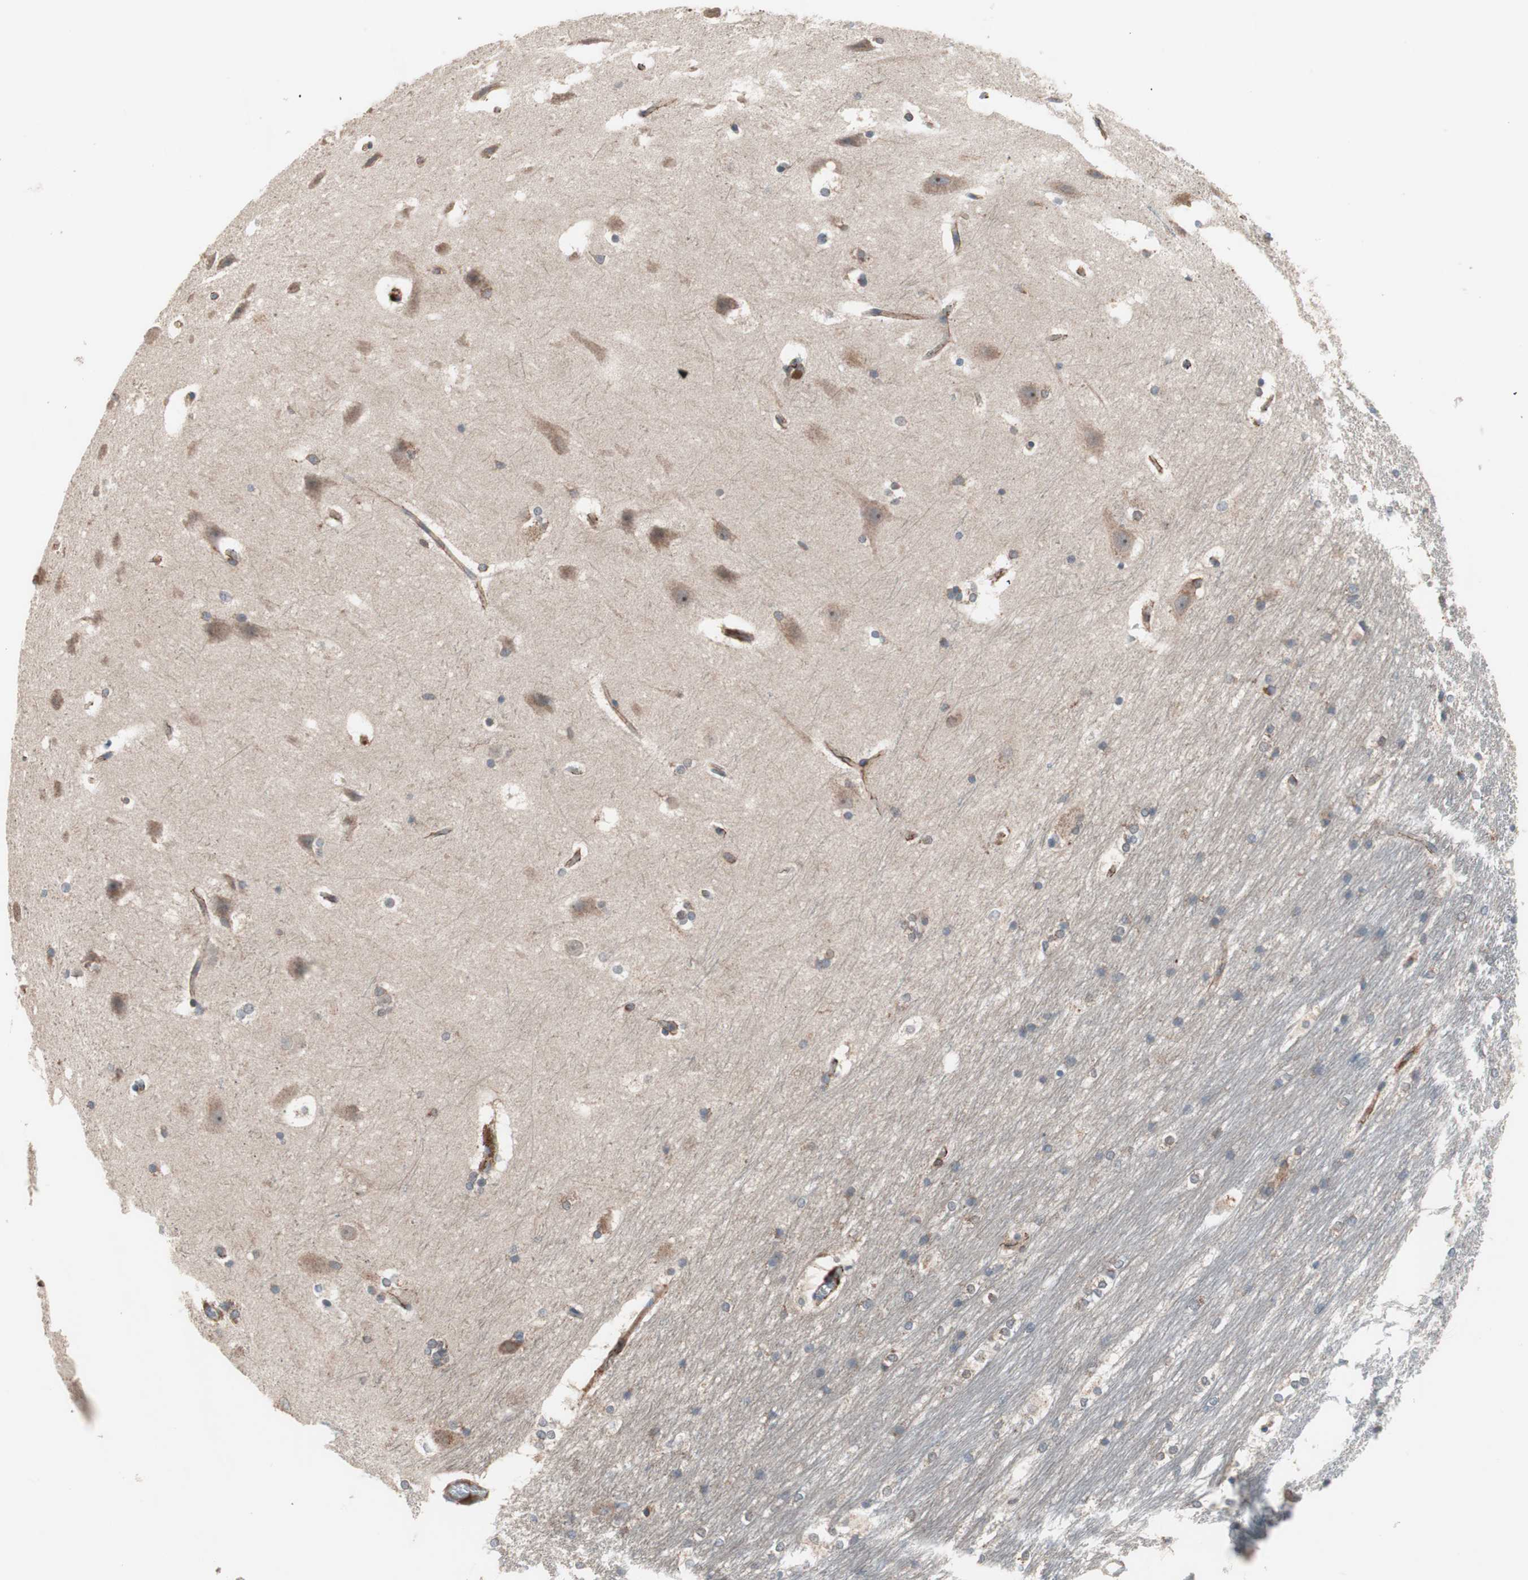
{"staining": {"intensity": "moderate", "quantity": "25%-75%", "location": "cytoplasmic/membranous"}, "tissue": "hippocampus", "cell_type": "Glial cells", "image_type": "normal", "snomed": [{"axis": "morphology", "description": "Normal tissue, NOS"}, {"axis": "topography", "description": "Hippocampus"}], "caption": "The immunohistochemical stain labels moderate cytoplasmic/membranous staining in glial cells of unremarkable hippocampus.", "gene": "HMBS", "patient": {"sex": "female", "age": 19}}